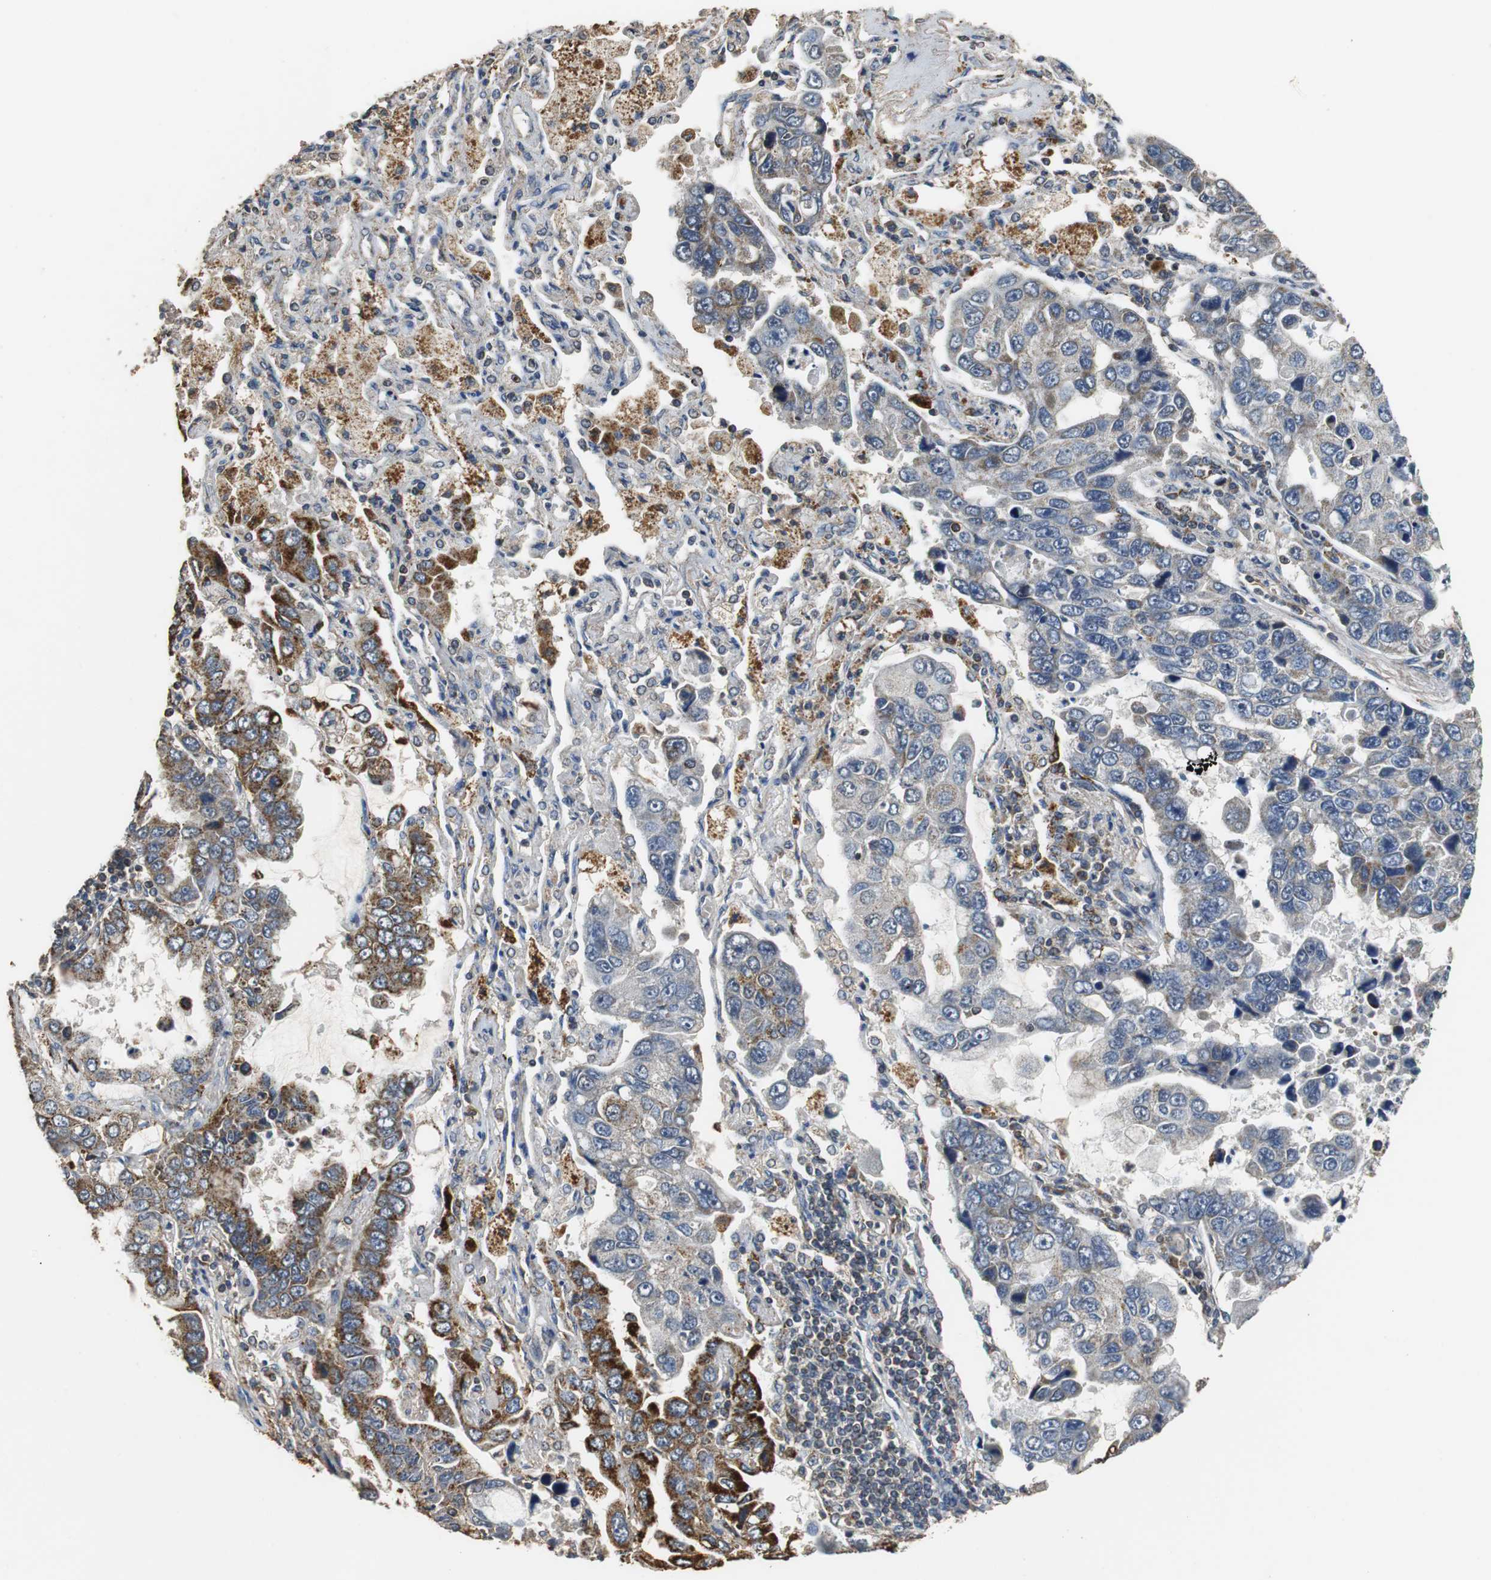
{"staining": {"intensity": "moderate", "quantity": "<25%", "location": "cytoplasmic/membranous"}, "tissue": "lung cancer", "cell_type": "Tumor cells", "image_type": "cancer", "snomed": [{"axis": "morphology", "description": "Adenocarcinoma, NOS"}, {"axis": "topography", "description": "Lung"}], "caption": "This micrograph demonstrates immunohistochemistry staining of human lung adenocarcinoma, with low moderate cytoplasmic/membranous expression in approximately <25% of tumor cells.", "gene": "NNT", "patient": {"sex": "male", "age": 64}}